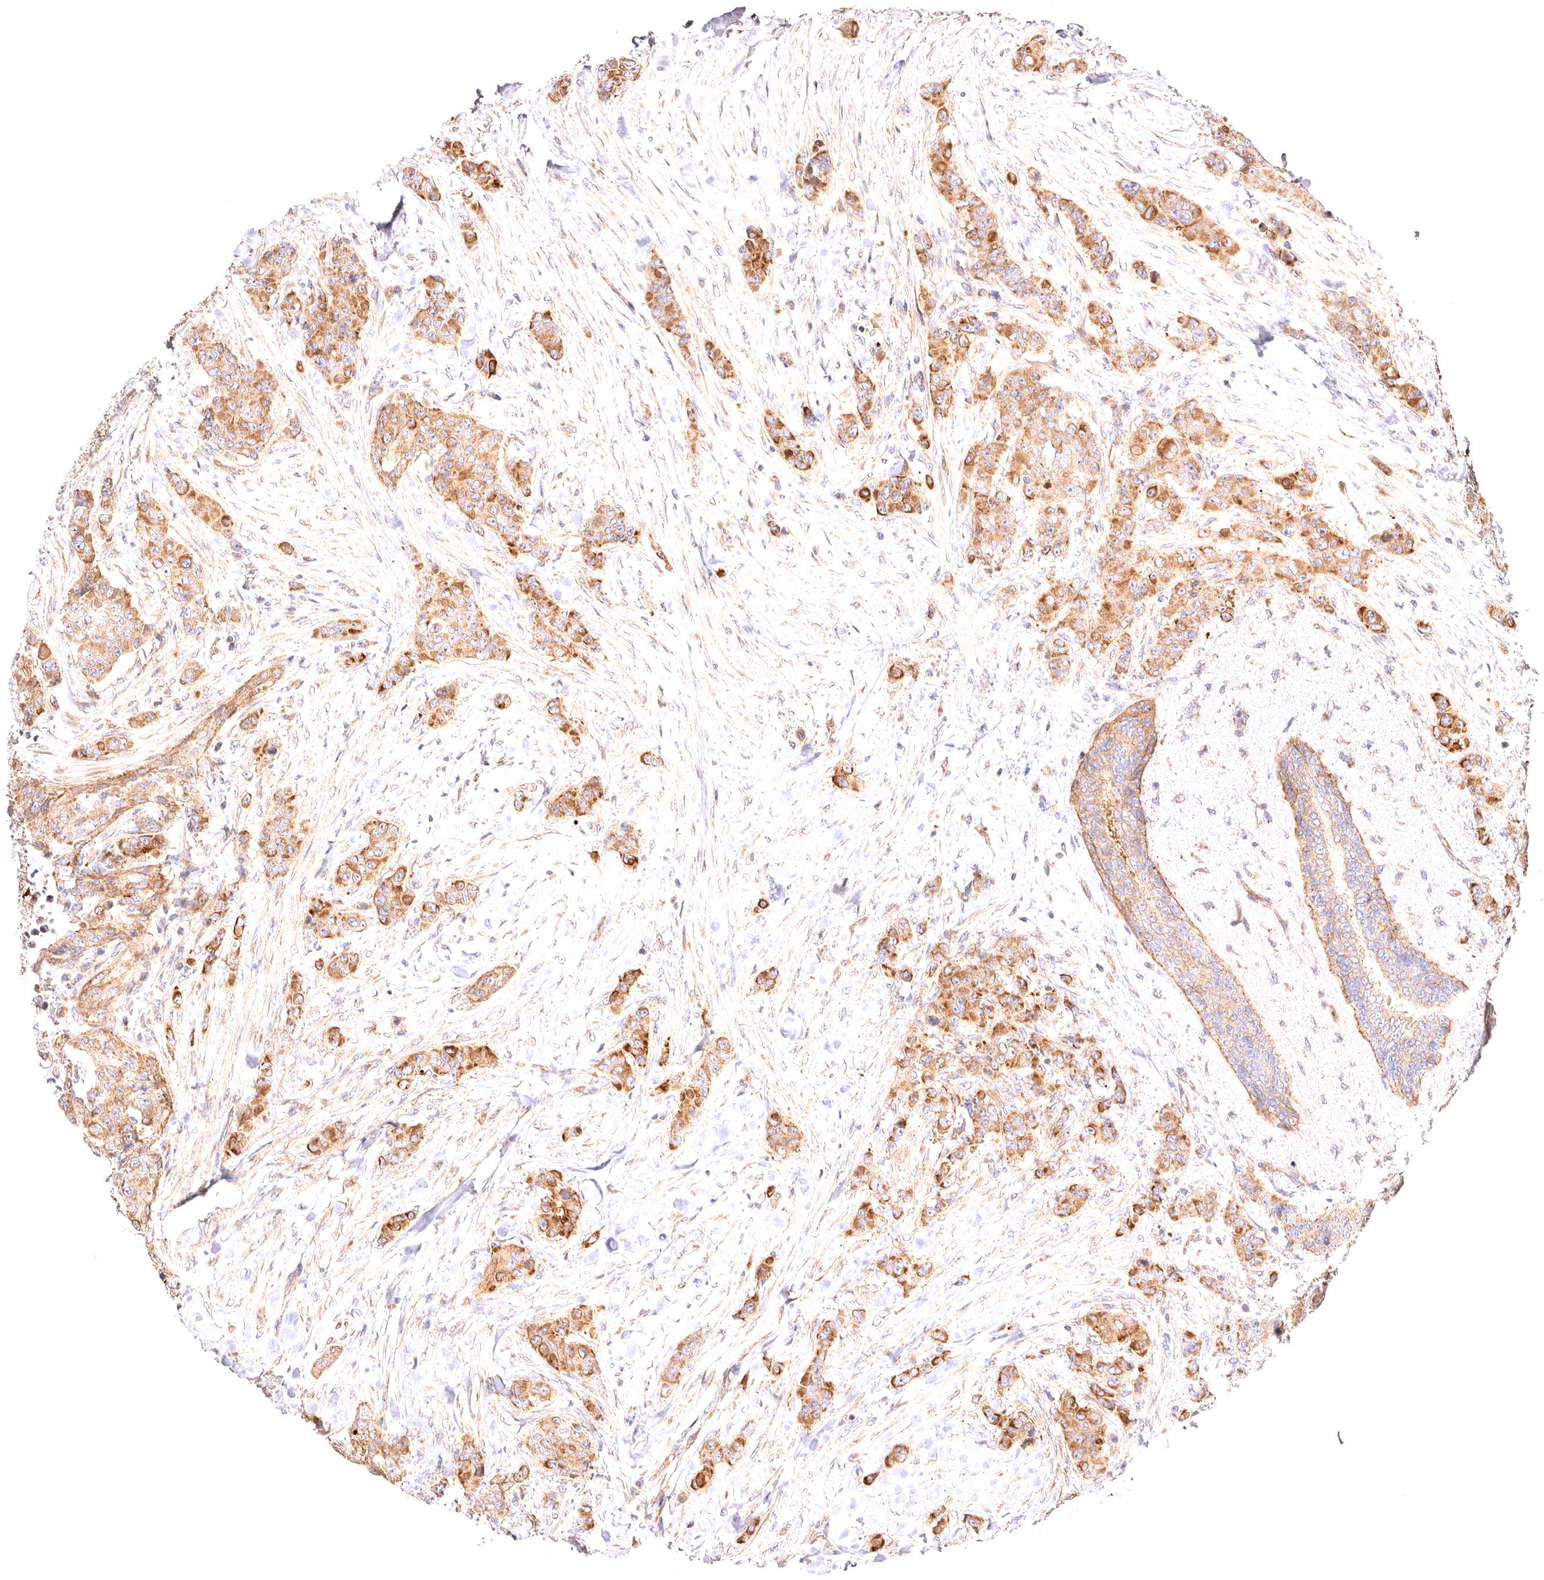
{"staining": {"intensity": "moderate", "quantity": ">75%", "location": "cytoplasmic/membranous"}, "tissue": "breast cancer", "cell_type": "Tumor cells", "image_type": "cancer", "snomed": [{"axis": "morphology", "description": "Duct carcinoma"}, {"axis": "topography", "description": "Breast"}], "caption": "Brown immunohistochemical staining in human breast intraductal carcinoma exhibits moderate cytoplasmic/membranous positivity in approximately >75% of tumor cells.", "gene": "VPS45", "patient": {"sex": "female", "age": 40}}